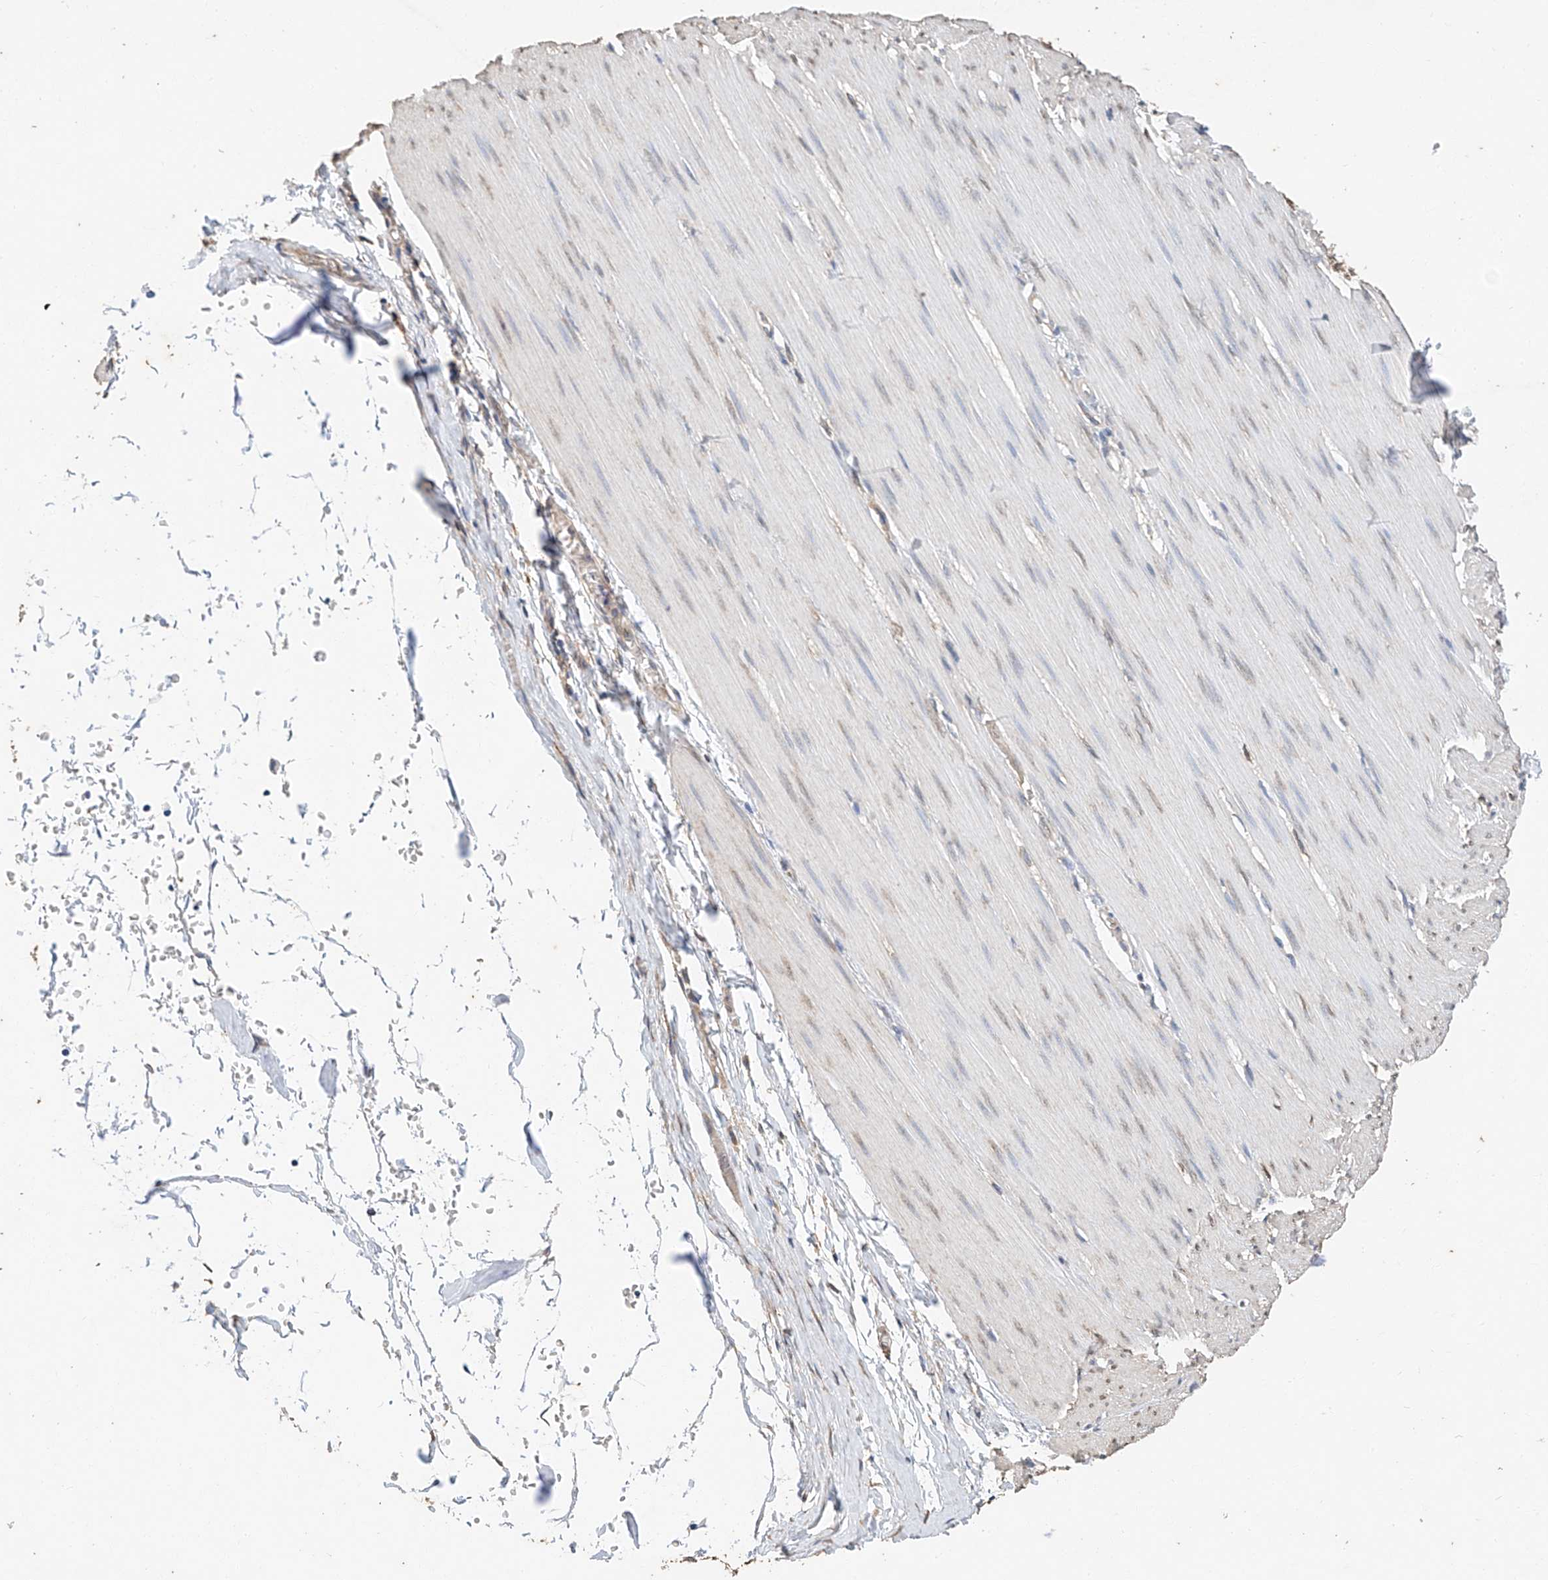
{"staining": {"intensity": "weak", "quantity": "25%-75%", "location": "nuclear"}, "tissue": "smooth muscle", "cell_type": "Smooth muscle cells", "image_type": "normal", "snomed": [{"axis": "morphology", "description": "Normal tissue, NOS"}, {"axis": "morphology", "description": "Adenocarcinoma, NOS"}, {"axis": "topography", "description": "Colon"}, {"axis": "topography", "description": "Peripheral nerve tissue"}], "caption": "Smooth muscle stained with IHC reveals weak nuclear staining in about 25%-75% of smooth muscle cells. (DAB (3,3'-diaminobenzidine) = brown stain, brightfield microscopy at high magnification).", "gene": "CERS4", "patient": {"sex": "male", "age": 14}}